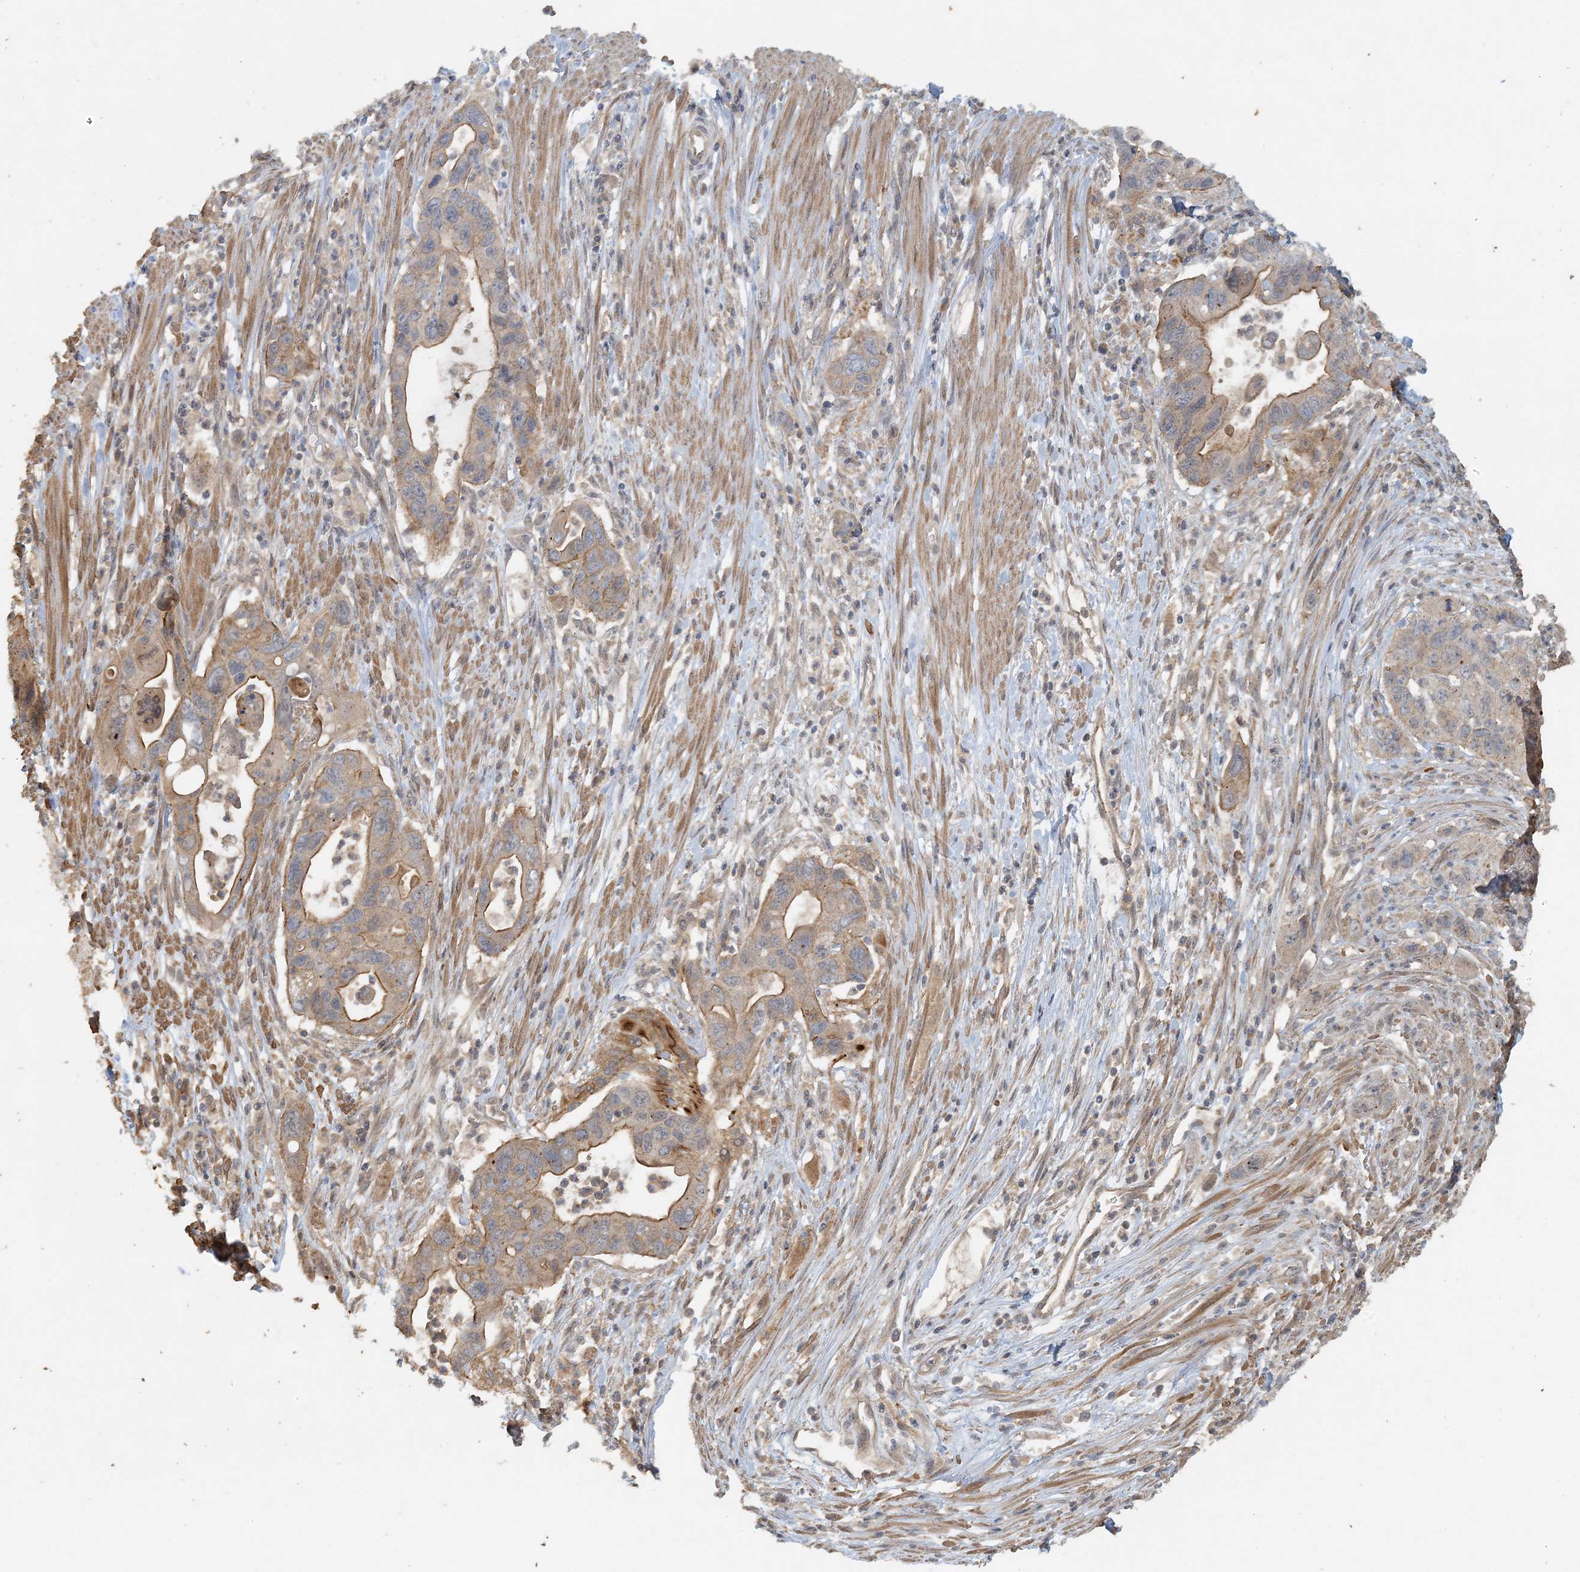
{"staining": {"intensity": "moderate", "quantity": ">75%", "location": "cytoplasmic/membranous"}, "tissue": "pancreatic cancer", "cell_type": "Tumor cells", "image_type": "cancer", "snomed": [{"axis": "morphology", "description": "Adenocarcinoma, NOS"}, {"axis": "topography", "description": "Pancreas"}], "caption": "This is a histology image of IHC staining of pancreatic cancer (adenocarcinoma), which shows moderate positivity in the cytoplasmic/membranous of tumor cells.", "gene": "AK9", "patient": {"sex": "female", "age": 71}}